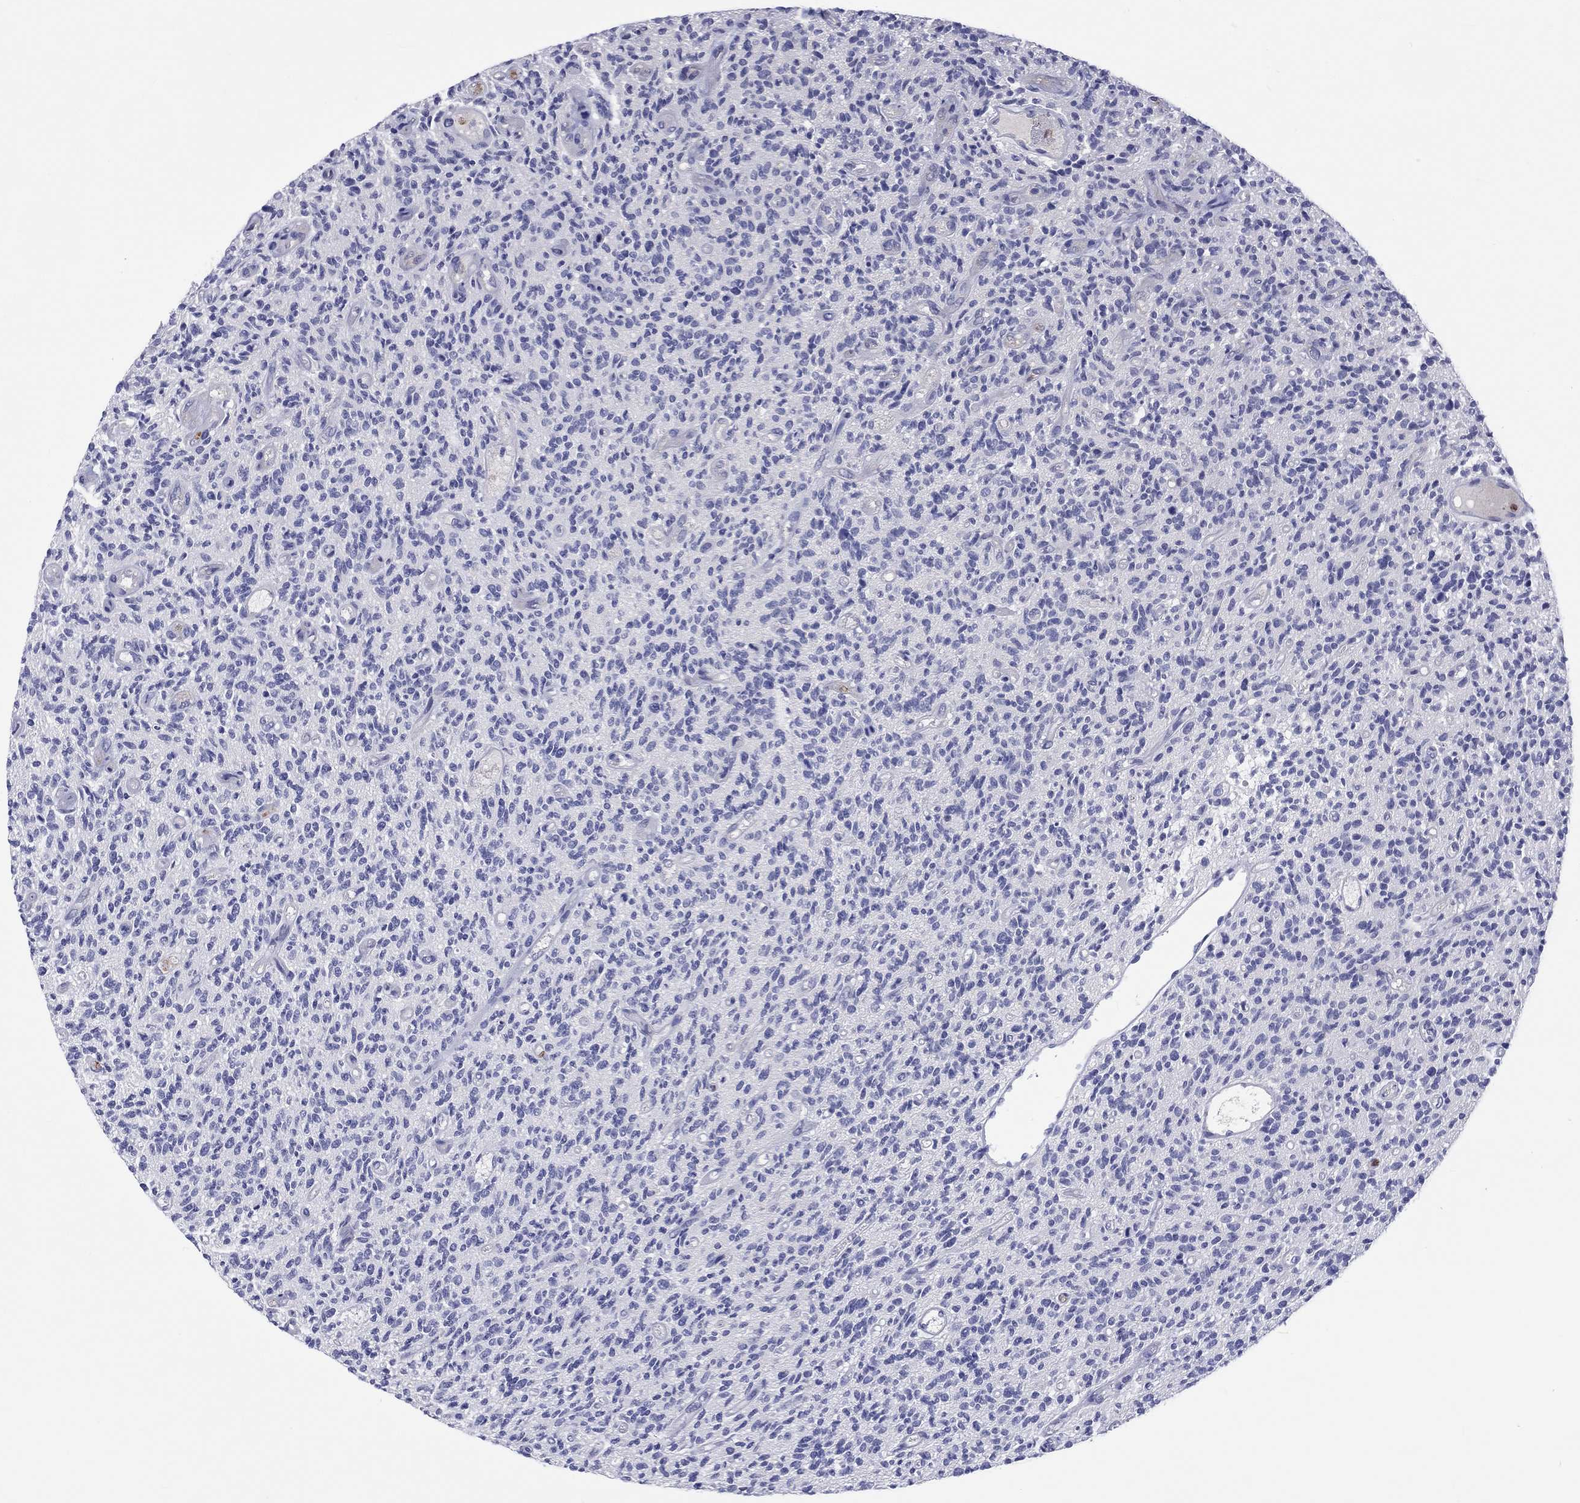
{"staining": {"intensity": "negative", "quantity": "none", "location": "none"}, "tissue": "glioma", "cell_type": "Tumor cells", "image_type": "cancer", "snomed": [{"axis": "morphology", "description": "Glioma, malignant, High grade"}, {"axis": "topography", "description": "Brain"}], "caption": "The immunohistochemistry image has no significant expression in tumor cells of glioma tissue. The staining is performed using DAB brown chromogen with nuclei counter-stained in using hematoxylin.", "gene": "ABCG4", "patient": {"sex": "male", "age": 64}}